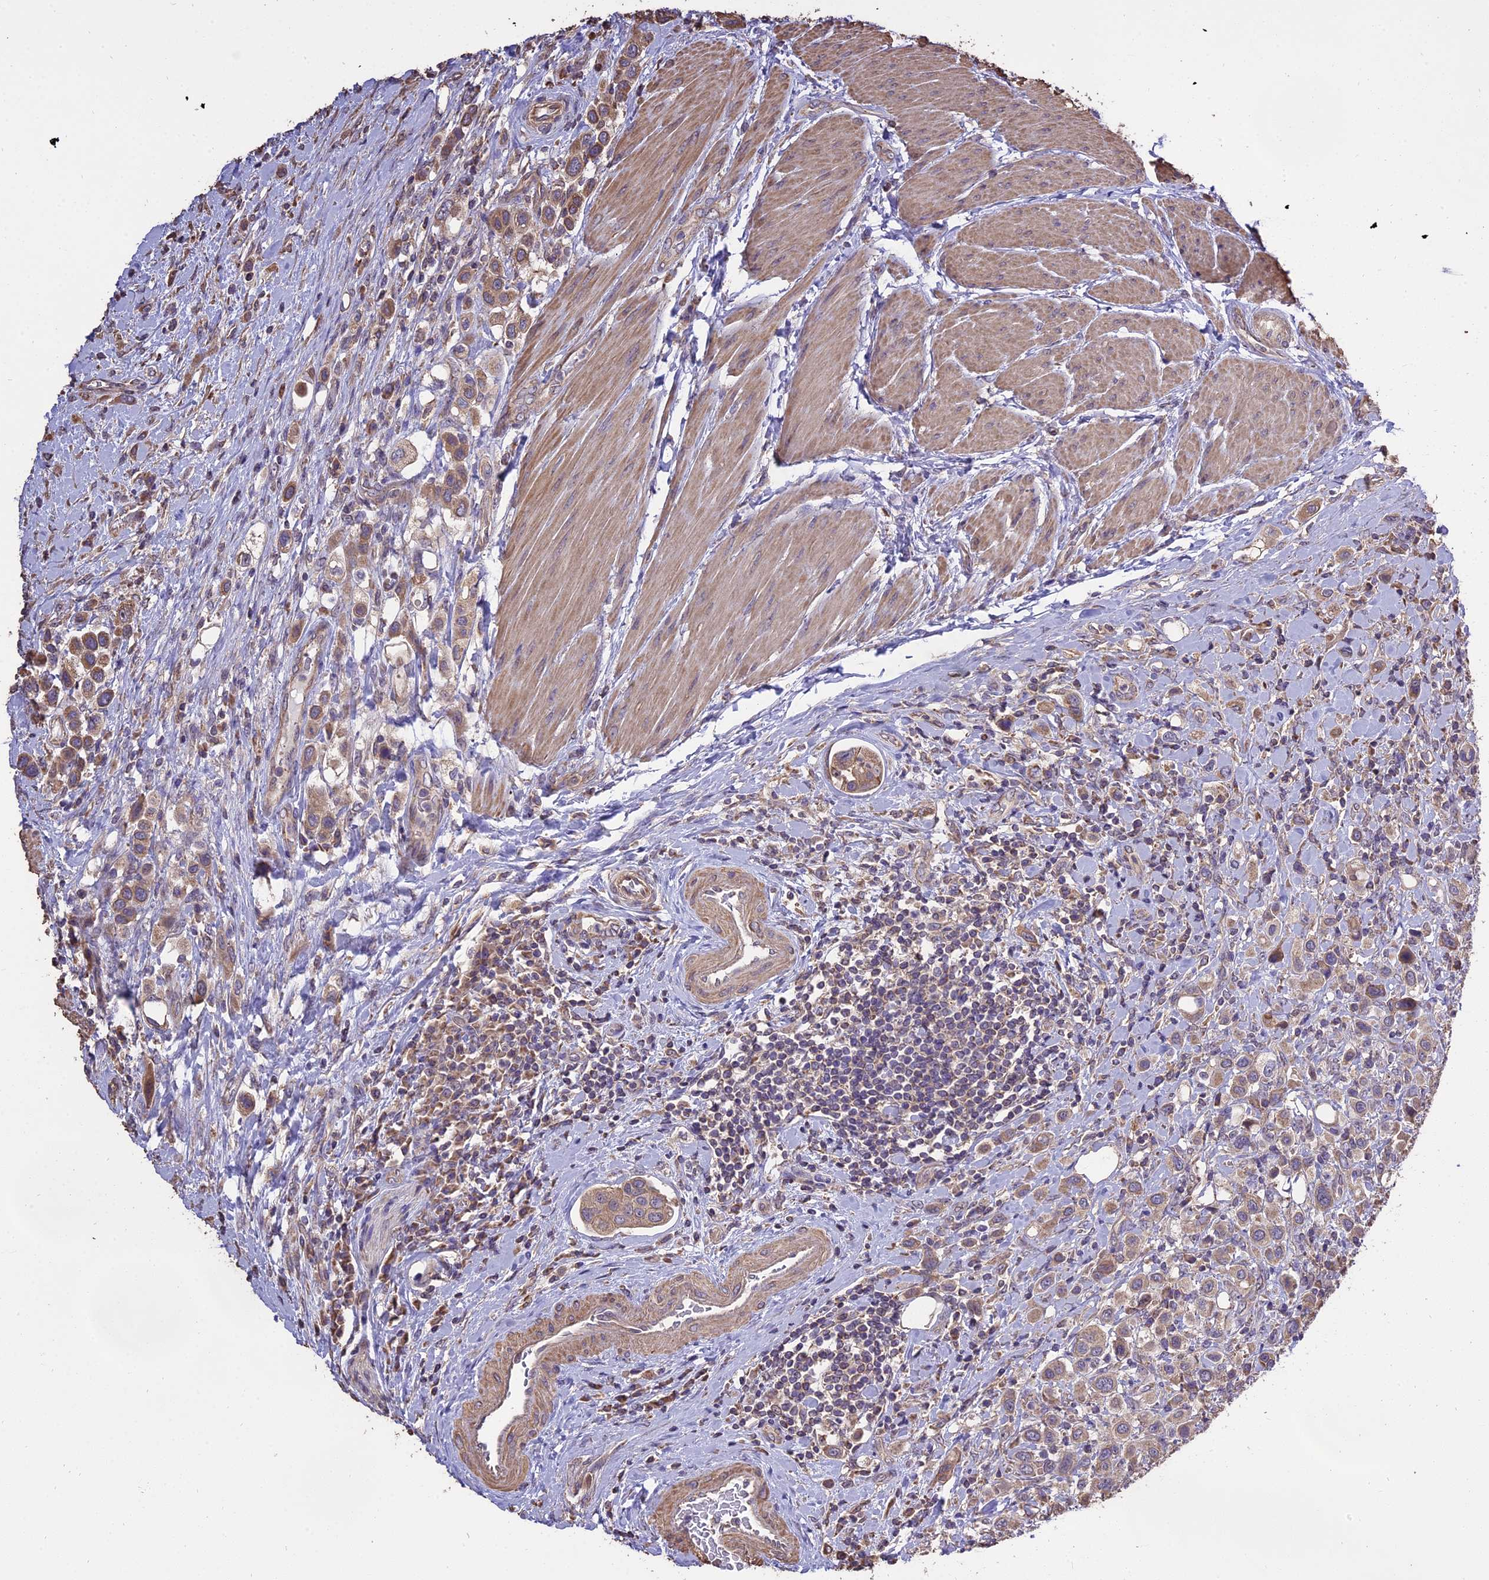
{"staining": {"intensity": "weak", "quantity": ">75%", "location": "cytoplasmic/membranous"}, "tissue": "urothelial cancer", "cell_type": "Tumor cells", "image_type": "cancer", "snomed": [{"axis": "morphology", "description": "Urothelial carcinoma, High grade"}, {"axis": "topography", "description": "Urinary bladder"}], "caption": "This is an image of immunohistochemistry staining of high-grade urothelial carcinoma, which shows weak staining in the cytoplasmic/membranous of tumor cells.", "gene": "PGPEP1L", "patient": {"sex": "male", "age": 50}}